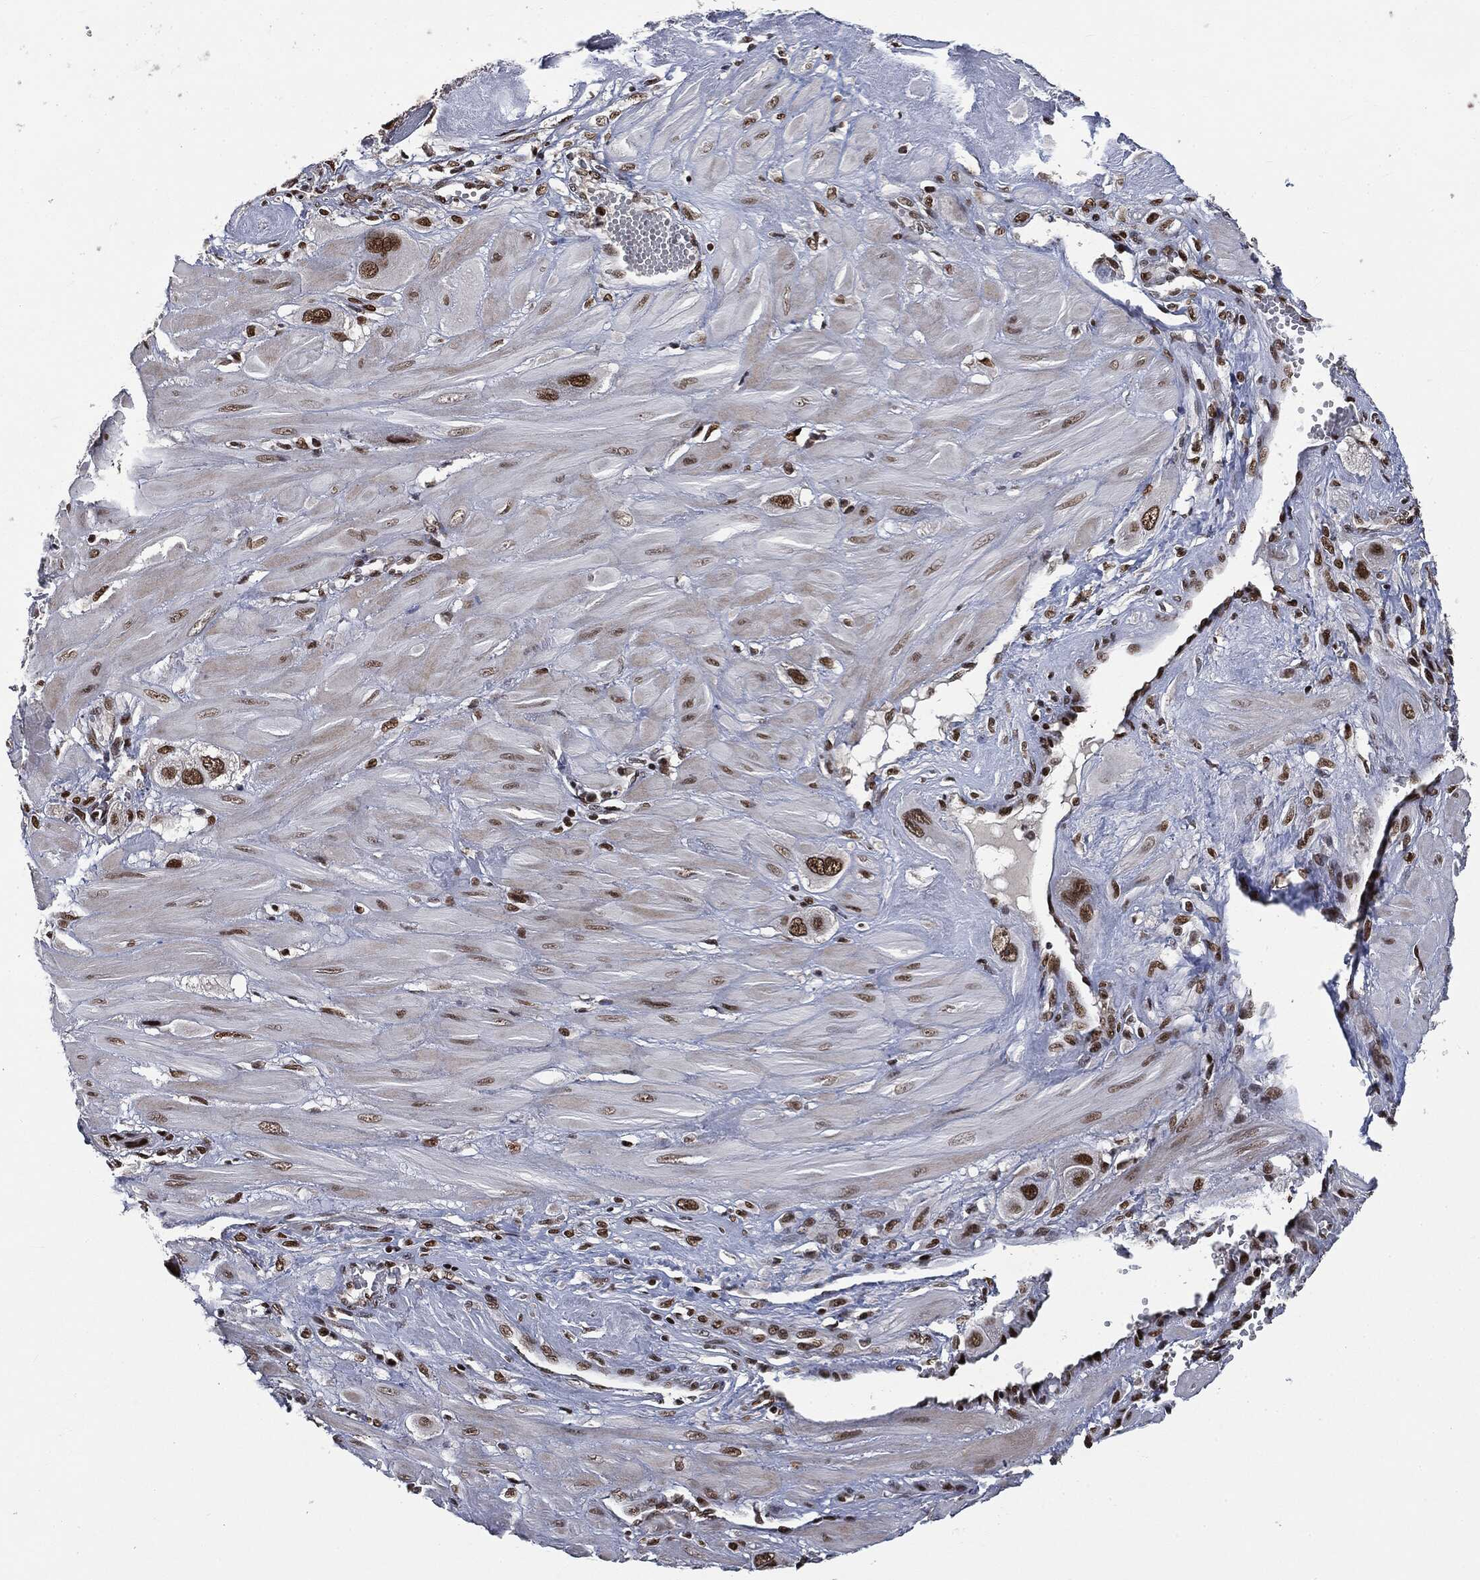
{"staining": {"intensity": "strong", "quantity": ">75%", "location": "nuclear"}, "tissue": "cervical cancer", "cell_type": "Tumor cells", "image_type": "cancer", "snomed": [{"axis": "morphology", "description": "Squamous cell carcinoma, NOS"}, {"axis": "topography", "description": "Cervix"}], "caption": "Immunohistochemical staining of cervical cancer (squamous cell carcinoma) reveals high levels of strong nuclear positivity in approximately >75% of tumor cells.", "gene": "DPH2", "patient": {"sex": "female", "age": 34}}